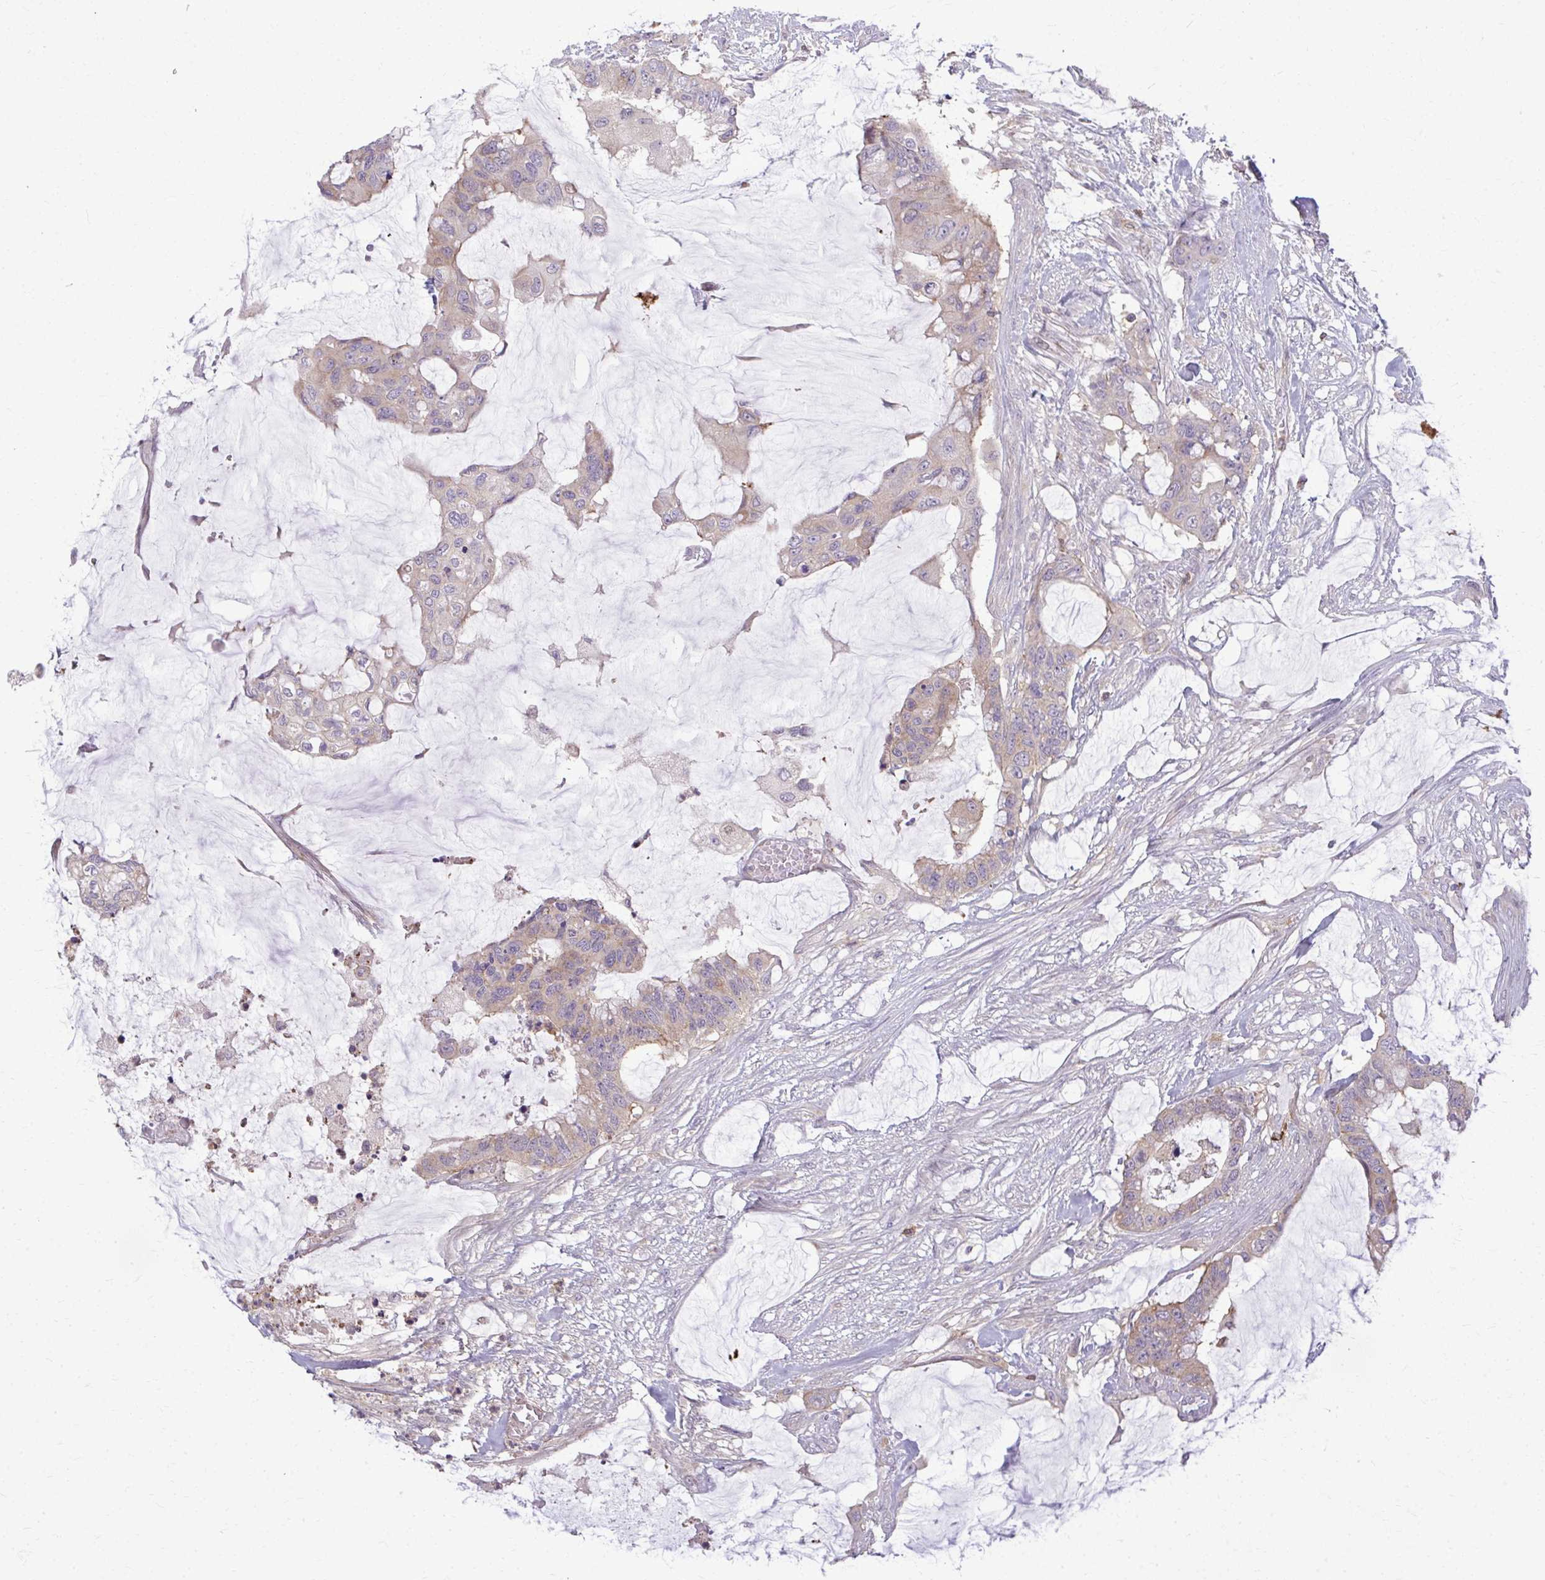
{"staining": {"intensity": "weak", "quantity": "25%-75%", "location": "cytoplasmic/membranous"}, "tissue": "colorectal cancer", "cell_type": "Tumor cells", "image_type": "cancer", "snomed": [{"axis": "morphology", "description": "Adenocarcinoma, NOS"}, {"axis": "topography", "description": "Rectum"}], "caption": "Protein staining of colorectal cancer (adenocarcinoma) tissue shows weak cytoplasmic/membranous expression in about 25%-75% of tumor cells. (DAB (3,3'-diaminobenzidine) IHC, brown staining for protein, blue staining for nuclei).", "gene": "AP5M1", "patient": {"sex": "female", "age": 59}}